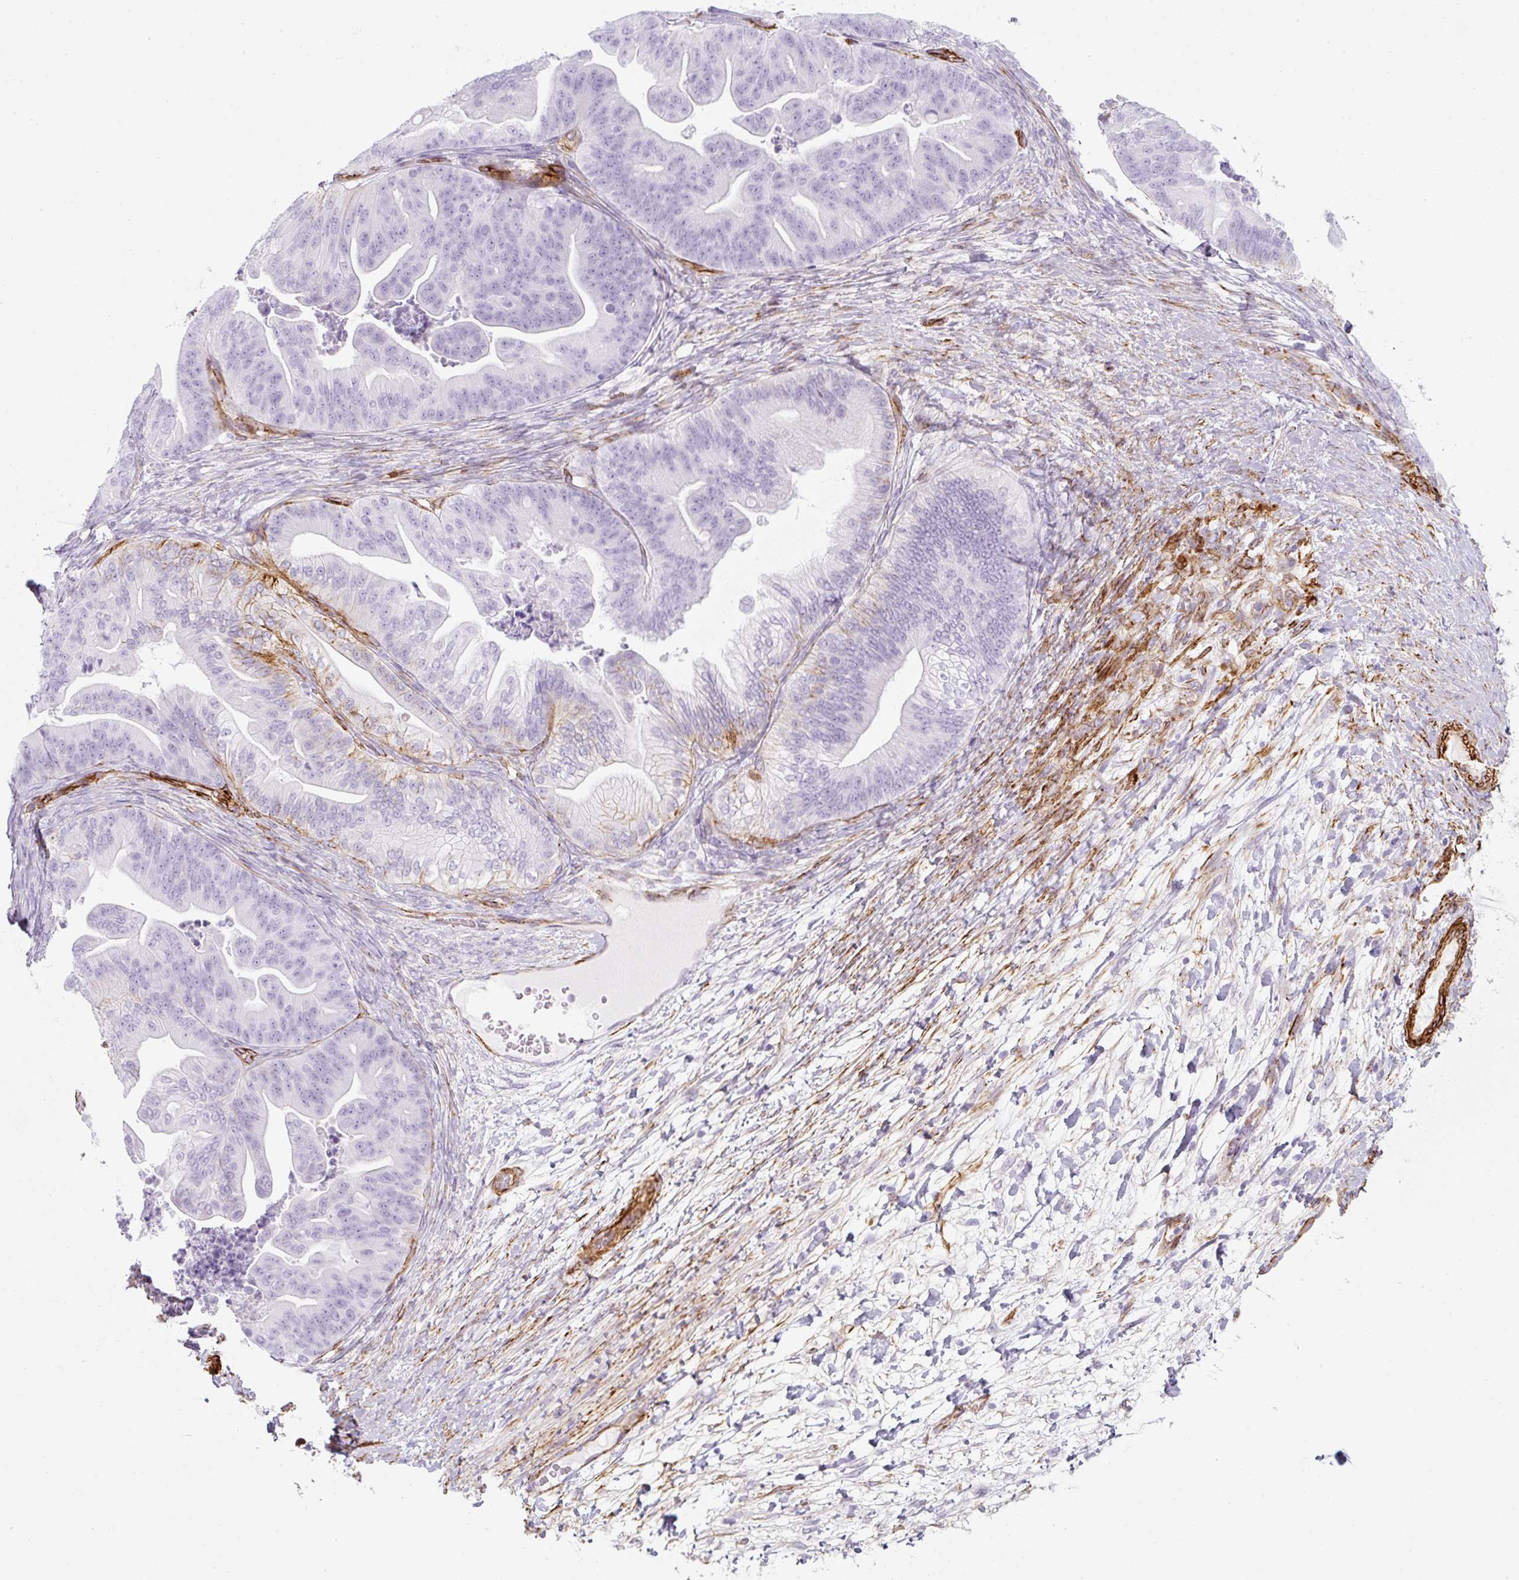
{"staining": {"intensity": "negative", "quantity": "none", "location": "none"}, "tissue": "ovarian cancer", "cell_type": "Tumor cells", "image_type": "cancer", "snomed": [{"axis": "morphology", "description": "Cystadenocarcinoma, mucinous, NOS"}, {"axis": "topography", "description": "Ovary"}], "caption": "This image is of ovarian cancer stained with immunohistochemistry to label a protein in brown with the nuclei are counter-stained blue. There is no positivity in tumor cells.", "gene": "CAVIN3", "patient": {"sex": "female", "age": 67}}